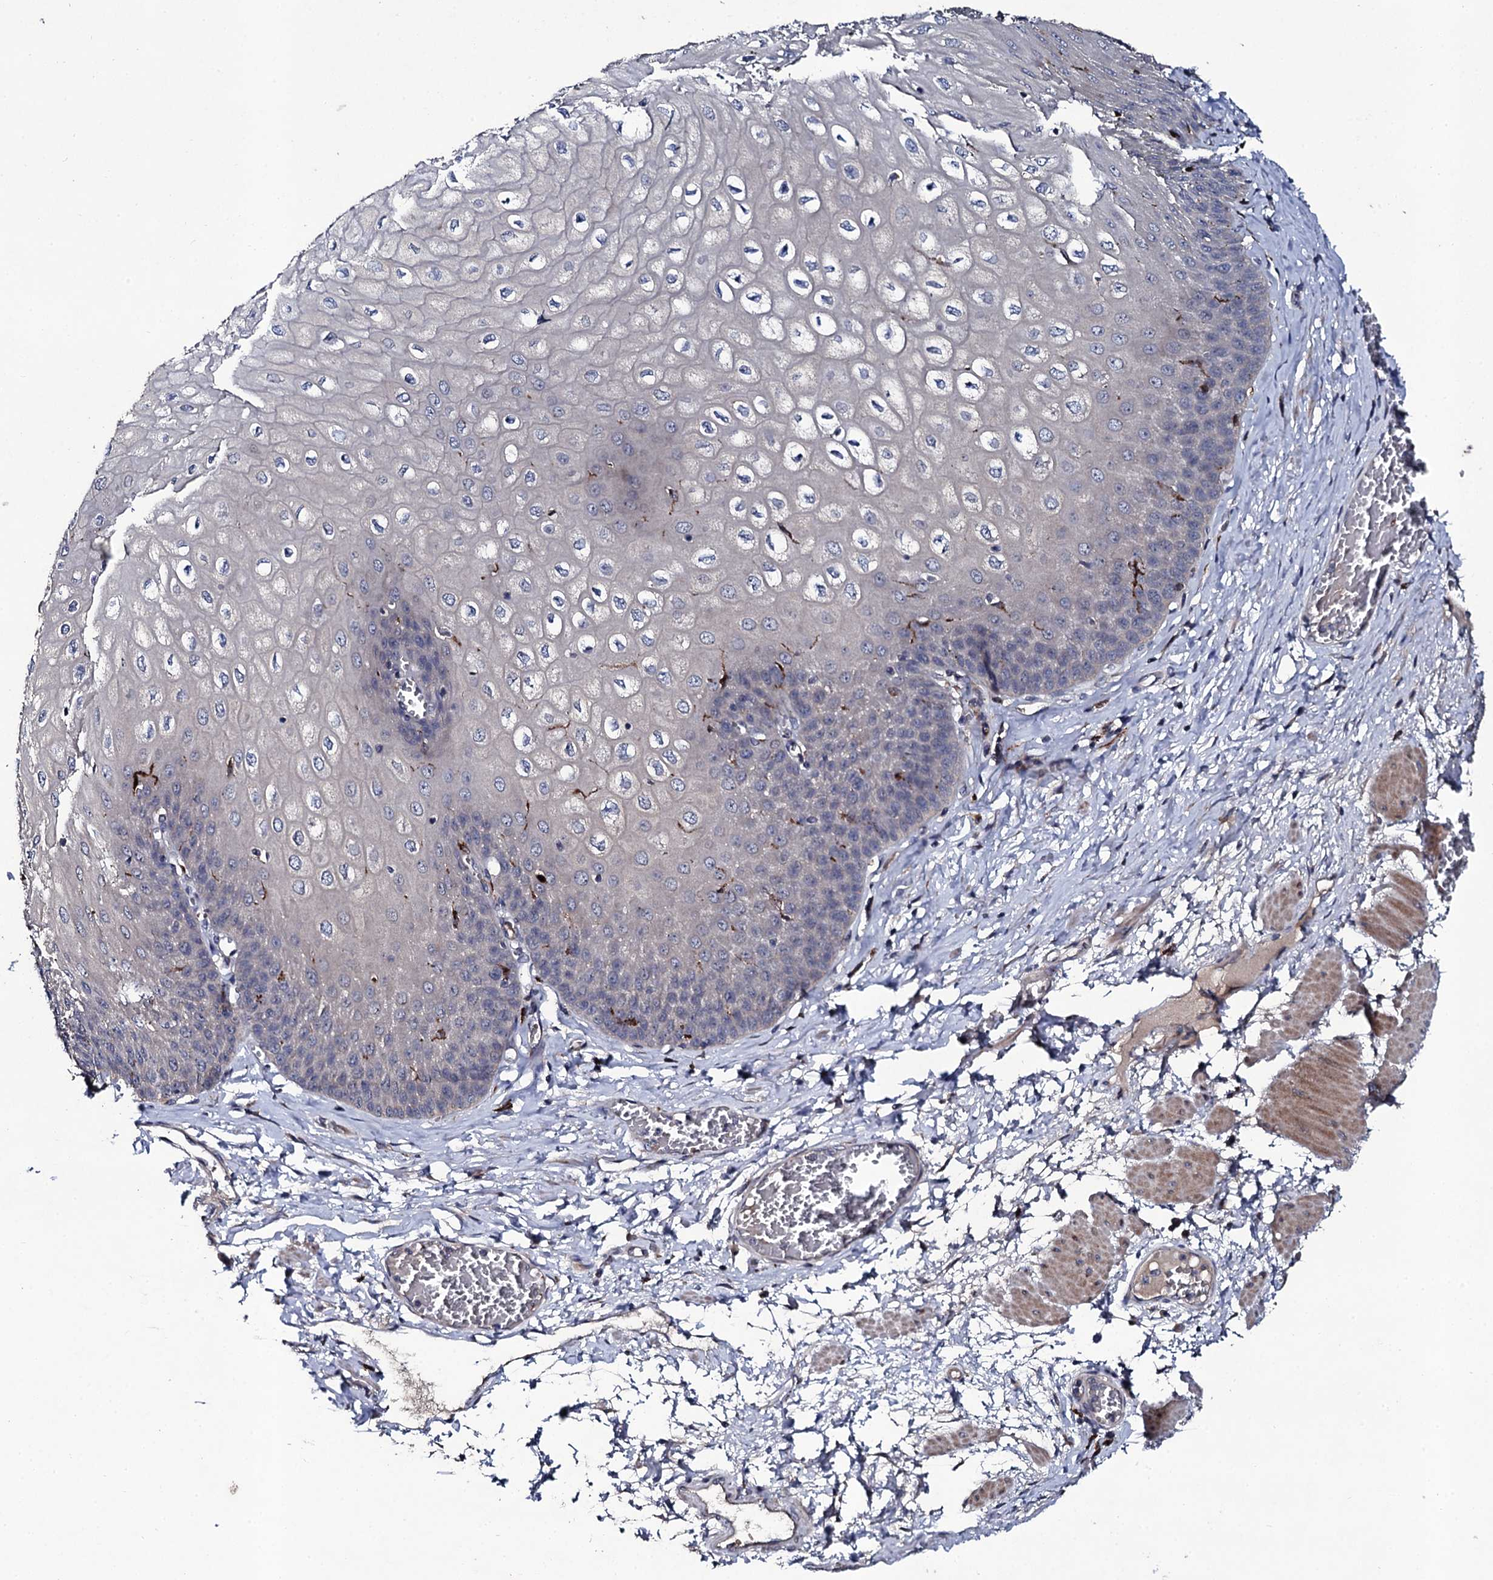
{"staining": {"intensity": "negative", "quantity": "none", "location": "none"}, "tissue": "esophagus", "cell_type": "Squamous epithelial cells", "image_type": "normal", "snomed": [{"axis": "morphology", "description": "Normal tissue, NOS"}, {"axis": "topography", "description": "Esophagus"}], "caption": "Squamous epithelial cells are negative for brown protein staining in normal esophagus.", "gene": "LRRC28", "patient": {"sex": "male", "age": 60}}